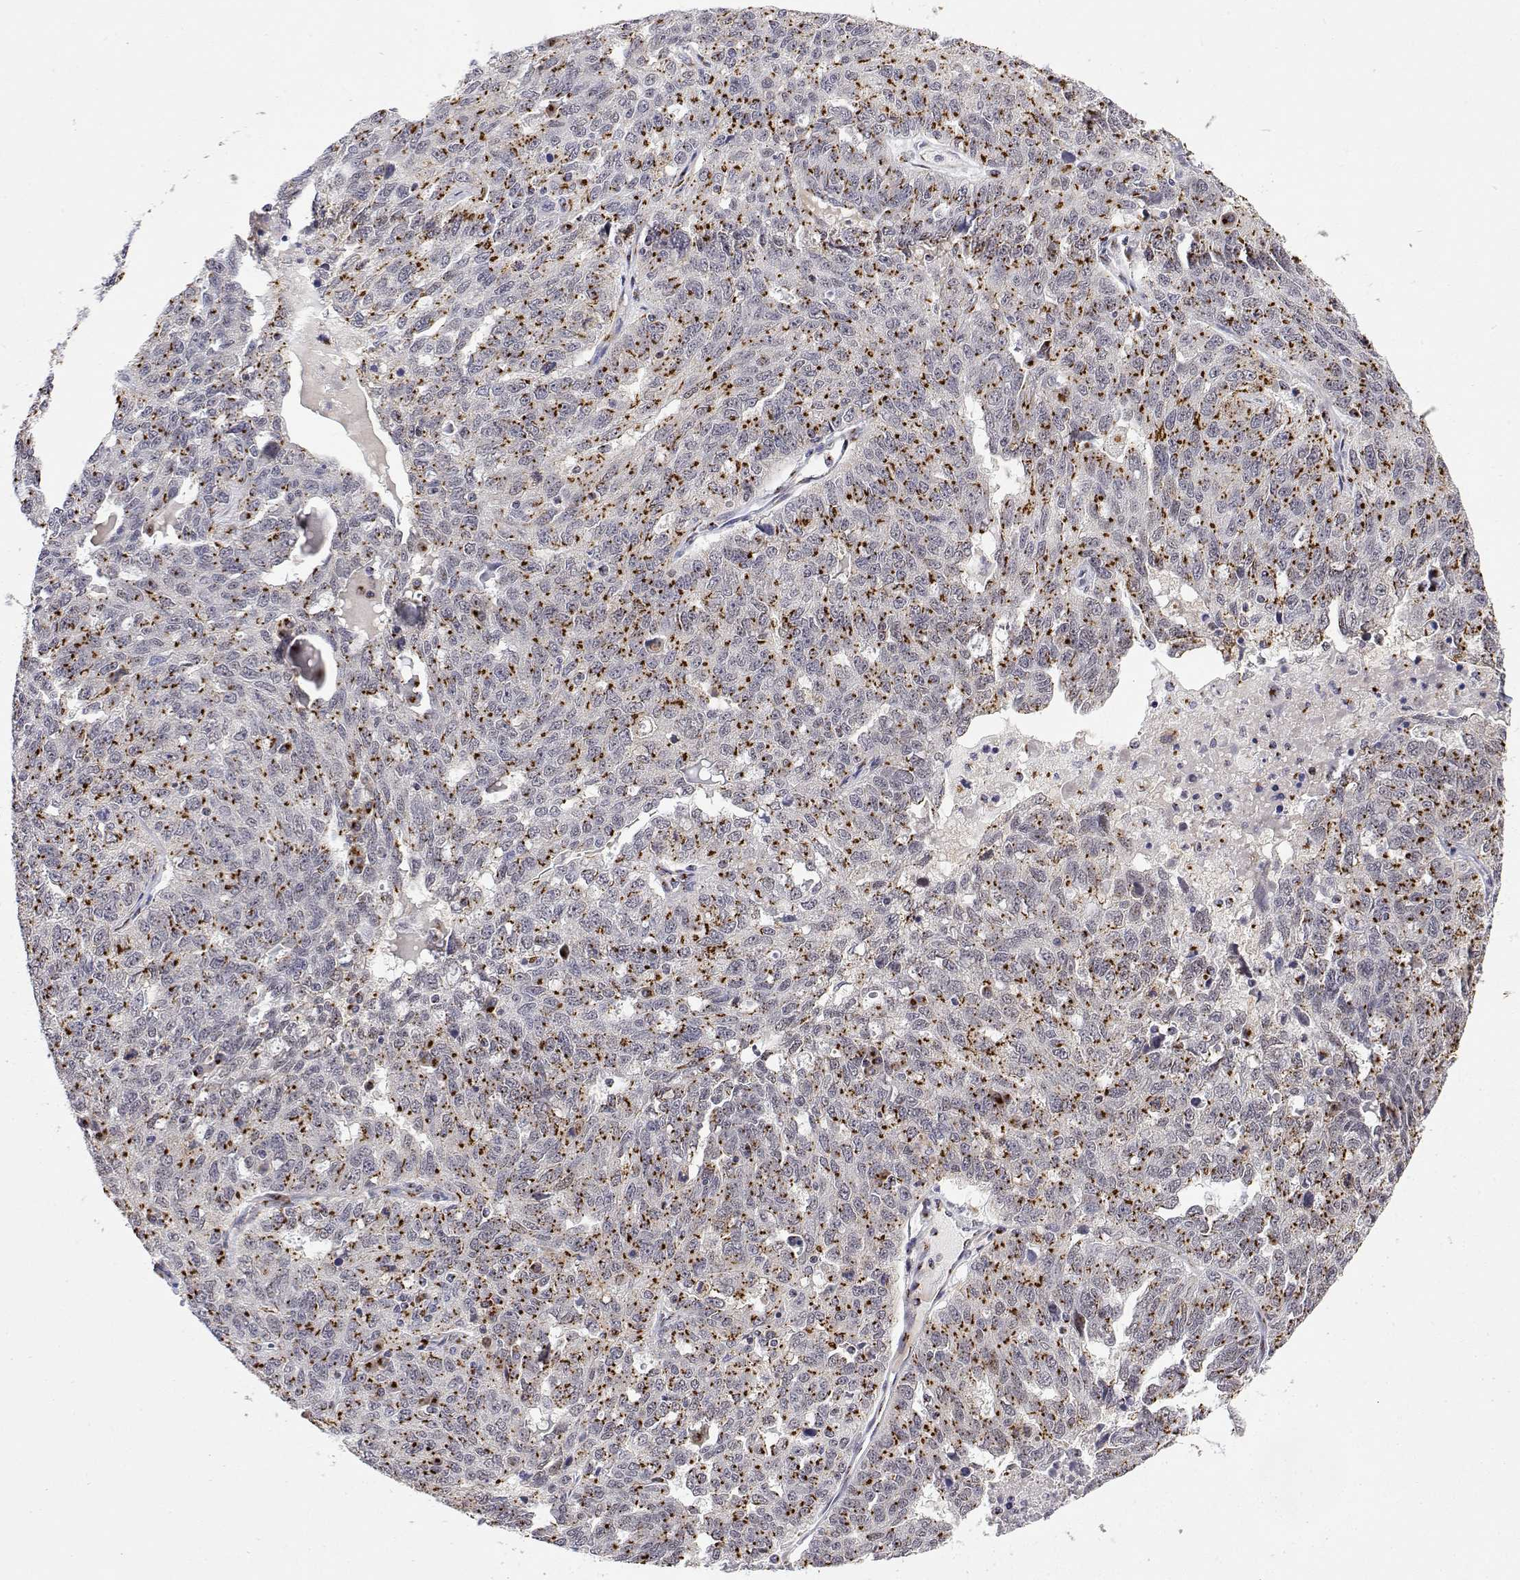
{"staining": {"intensity": "strong", "quantity": "25%-75%", "location": "cytoplasmic/membranous"}, "tissue": "ovarian cancer", "cell_type": "Tumor cells", "image_type": "cancer", "snomed": [{"axis": "morphology", "description": "Cystadenocarcinoma, serous, NOS"}, {"axis": "topography", "description": "Ovary"}], "caption": "A micrograph of ovarian cancer stained for a protein shows strong cytoplasmic/membranous brown staining in tumor cells. Using DAB (3,3'-diaminobenzidine) (brown) and hematoxylin (blue) stains, captured at high magnification using brightfield microscopy.", "gene": "YIPF3", "patient": {"sex": "female", "age": 71}}